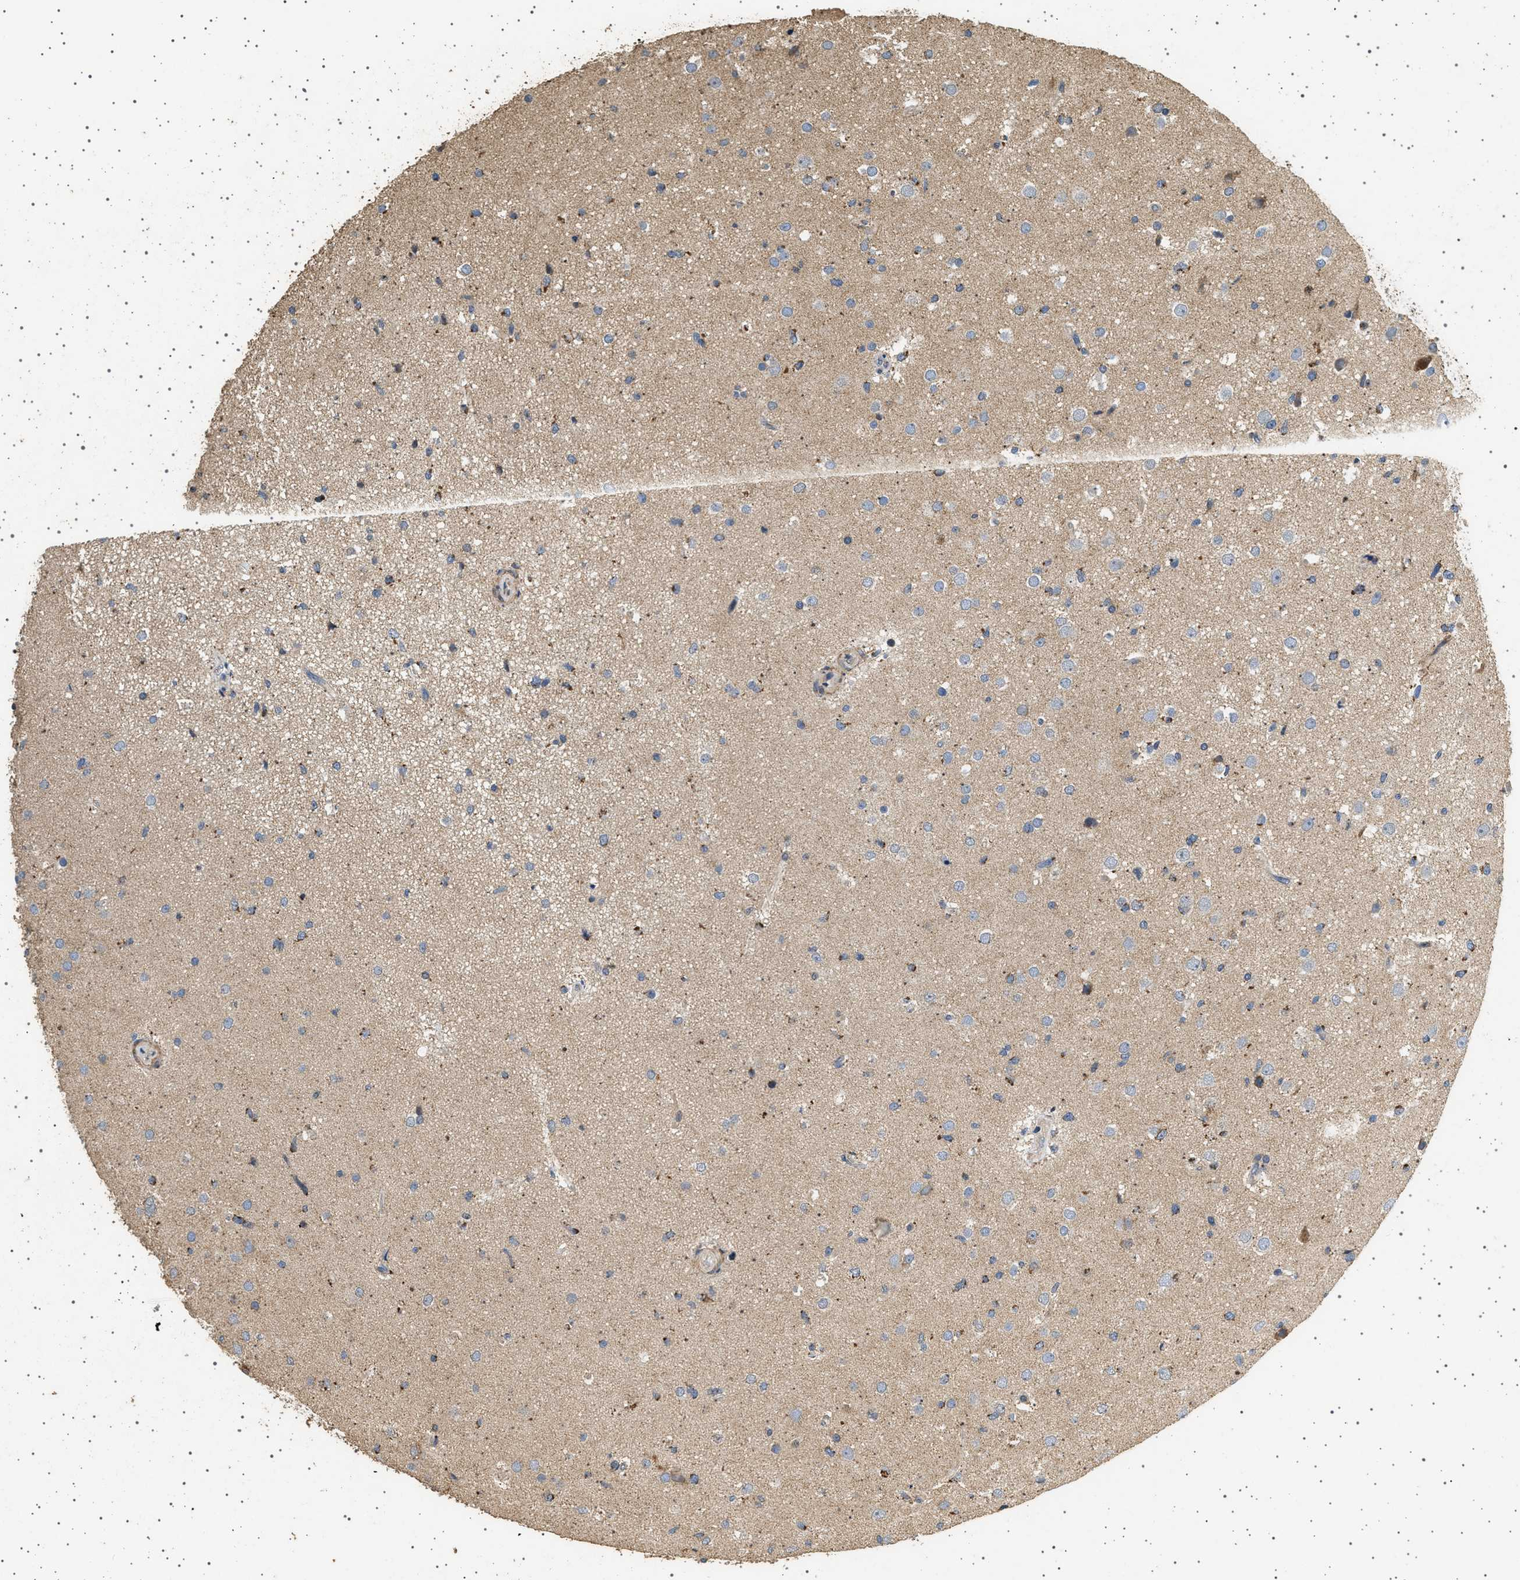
{"staining": {"intensity": "moderate", "quantity": "<25%", "location": "cytoplasmic/membranous"}, "tissue": "glioma", "cell_type": "Tumor cells", "image_type": "cancer", "snomed": [{"axis": "morphology", "description": "Glioma, malignant, High grade"}, {"axis": "topography", "description": "Brain"}], "caption": "A photomicrograph of human glioma stained for a protein shows moderate cytoplasmic/membranous brown staining in tumor cells. The staining is performed using DAB brown chromogen to label protein expression. The nuclei are counter-stained blue using hematoxylin.", "gene": "KCNA4", "patient": {"sex": "male", "age": 33}}